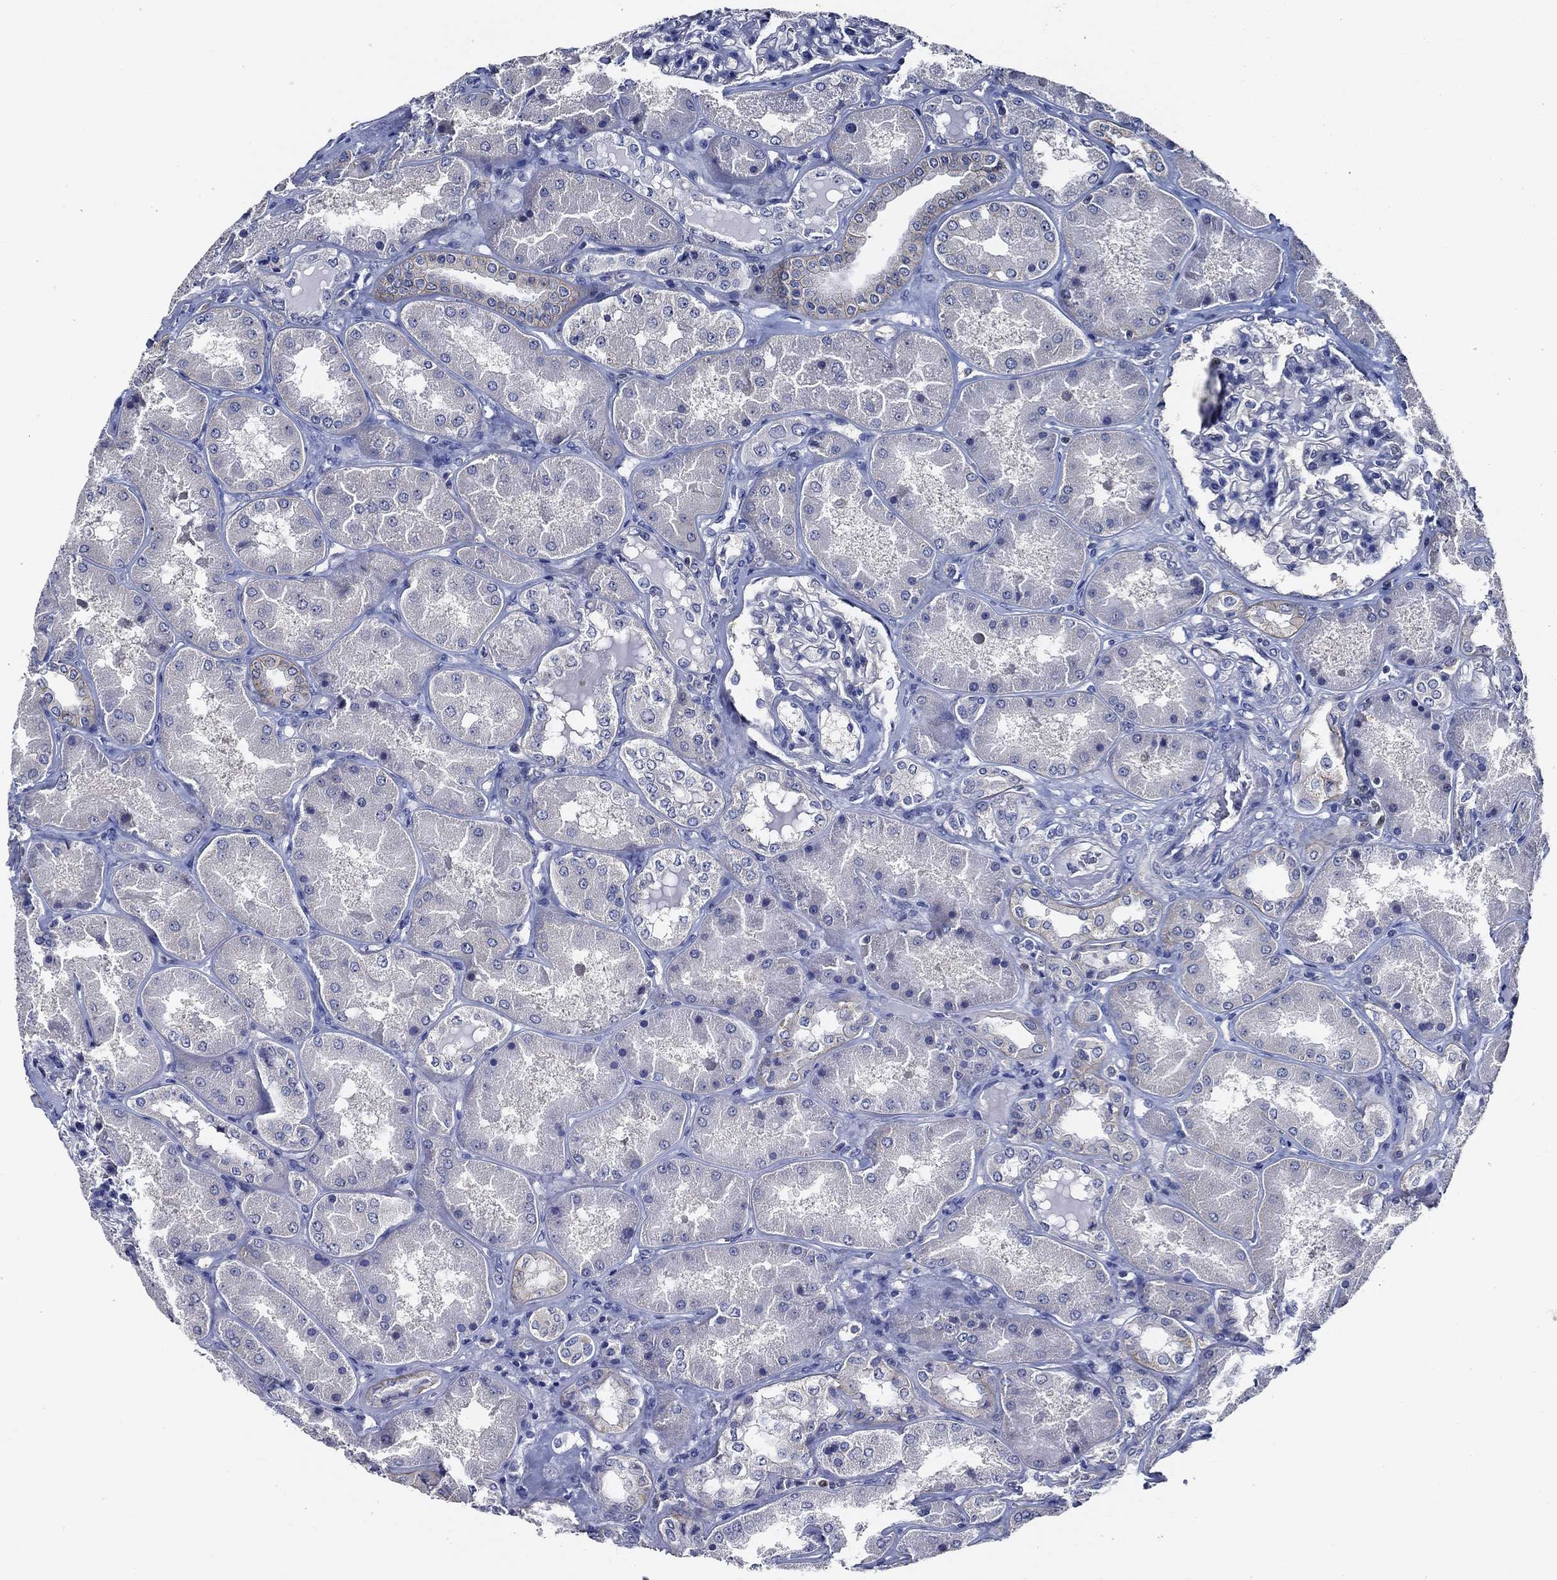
{"staining": {"intensity": "negative", "quantity": "none", "location": "none"}, "tissue": "kidney", "cell_type": "Cells in glomeruli", "image_type": "normal", "snomed": [{"axis": "morphology", "description": "Normal tissue, NOS"}, {"axis": "topography", "description": "Kidney"}], "caption": "IHC photomicrograph of normal kidney stained for a protein (brown), which shows no staining in cells in glomeruli.", "gene": "POU2F2", "patient": {"sex": "female", "age": 56}}